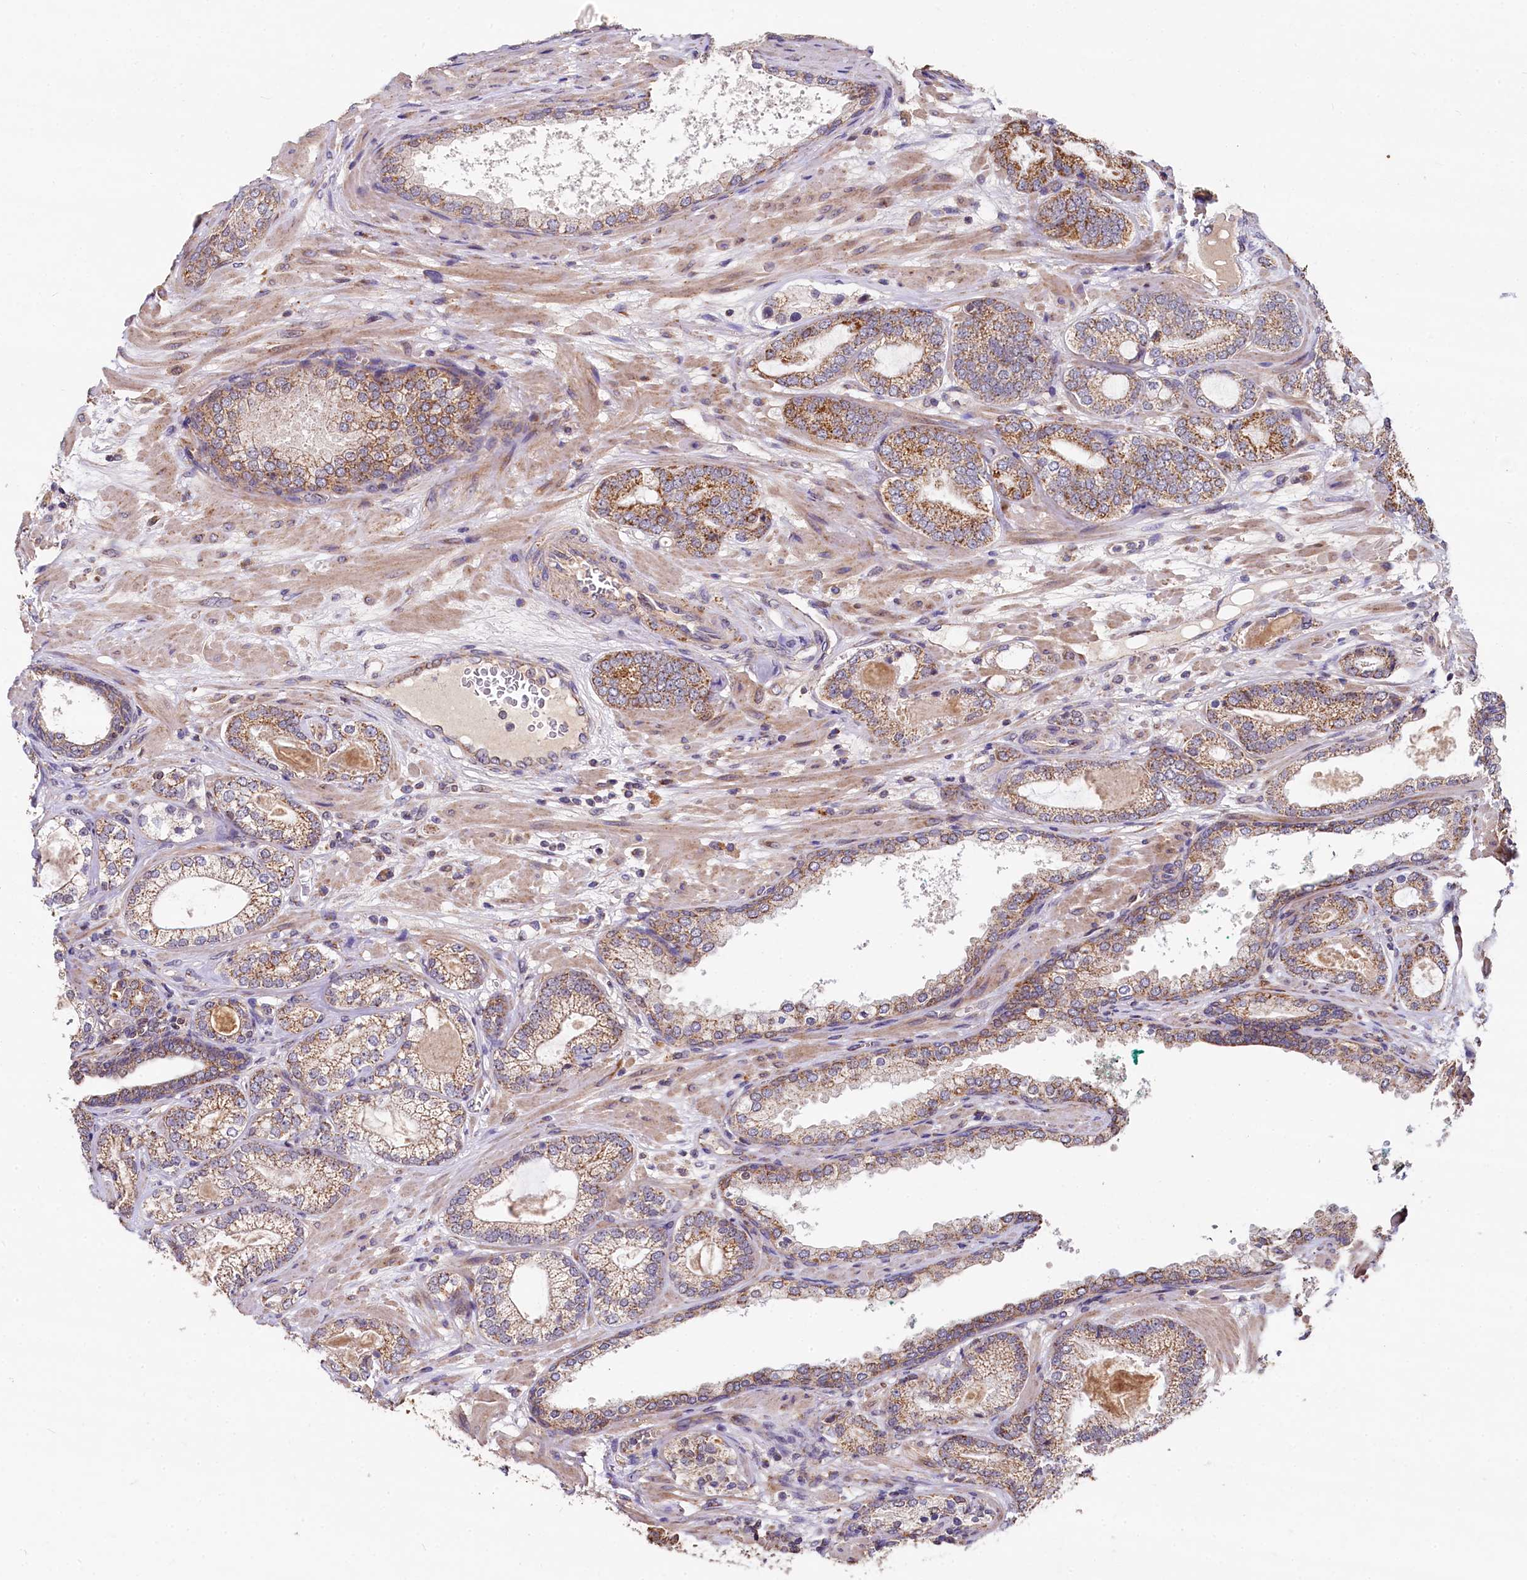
{"staining": {"intensity": "moderate", "quantity": ">75%", "location": "cytoplasmic/membranous"}, "tissue": "prostate cancer", "cell_type": "Tumor cells", "image_type": "cancer", "snomed": [{"axis": "morphology", "description": "Adenocarcinoma, High grade"}, {"axis": "topography", "description": "Prostate"}], "caption": "This photomicrograph exhibits immunohistochemistry (IHC) staining of human prostate cancer (adenocarcinoma (high-grade)), with medium moderate cytoplasmic/membranous positivity in about >75% of tumor cells.", "gene": "SPRYD3", "patient": {"sex": "male", "age": 60}}